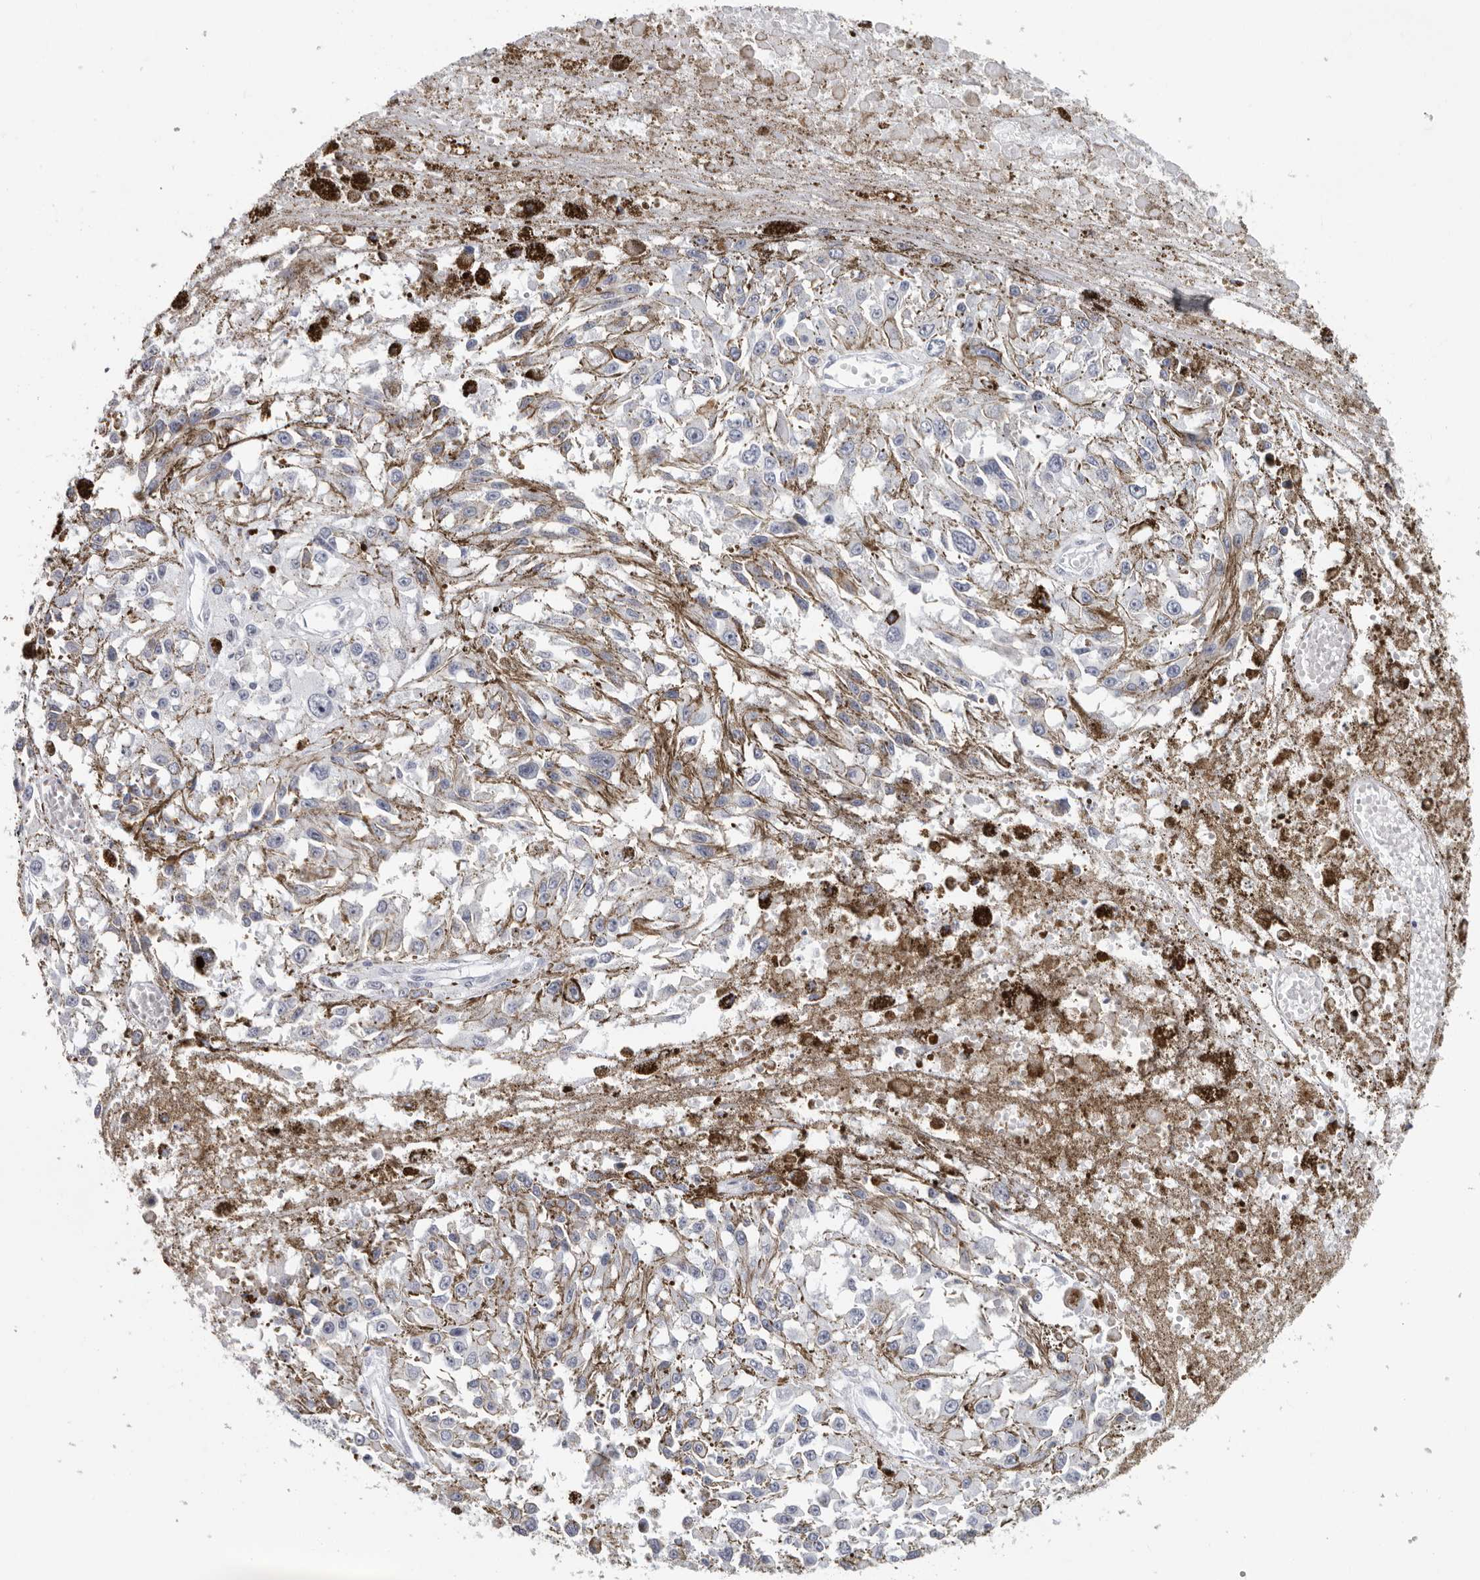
{"staining": {"intensity": "negative", "quantity": "none", "location": "none"}, "tissue": "melanoma", "cell_type": "Tumor cells", "image_type": "cancer", "snomed": [{"axis": "morphology", "description": "Malignant melanoma, Metastatic site"}, {"axis": "topography", "description": "Lymph node"}], "caption": "An immunohistochemistry (IHC) histopathology image of malignant melanoma (metastatic site) is shown. There is no staining in tumor cells of malignant melanoma (metastatic site). The staining was performed using DAB (3,3'-diaminobenzidine) to visualize the protein expression in brown, while the nuclei were stained in blue with hematoxylin (Magnification: 20x).", "gene": "CCDC28B", "patient": {"sex": "male", "age": 59}}